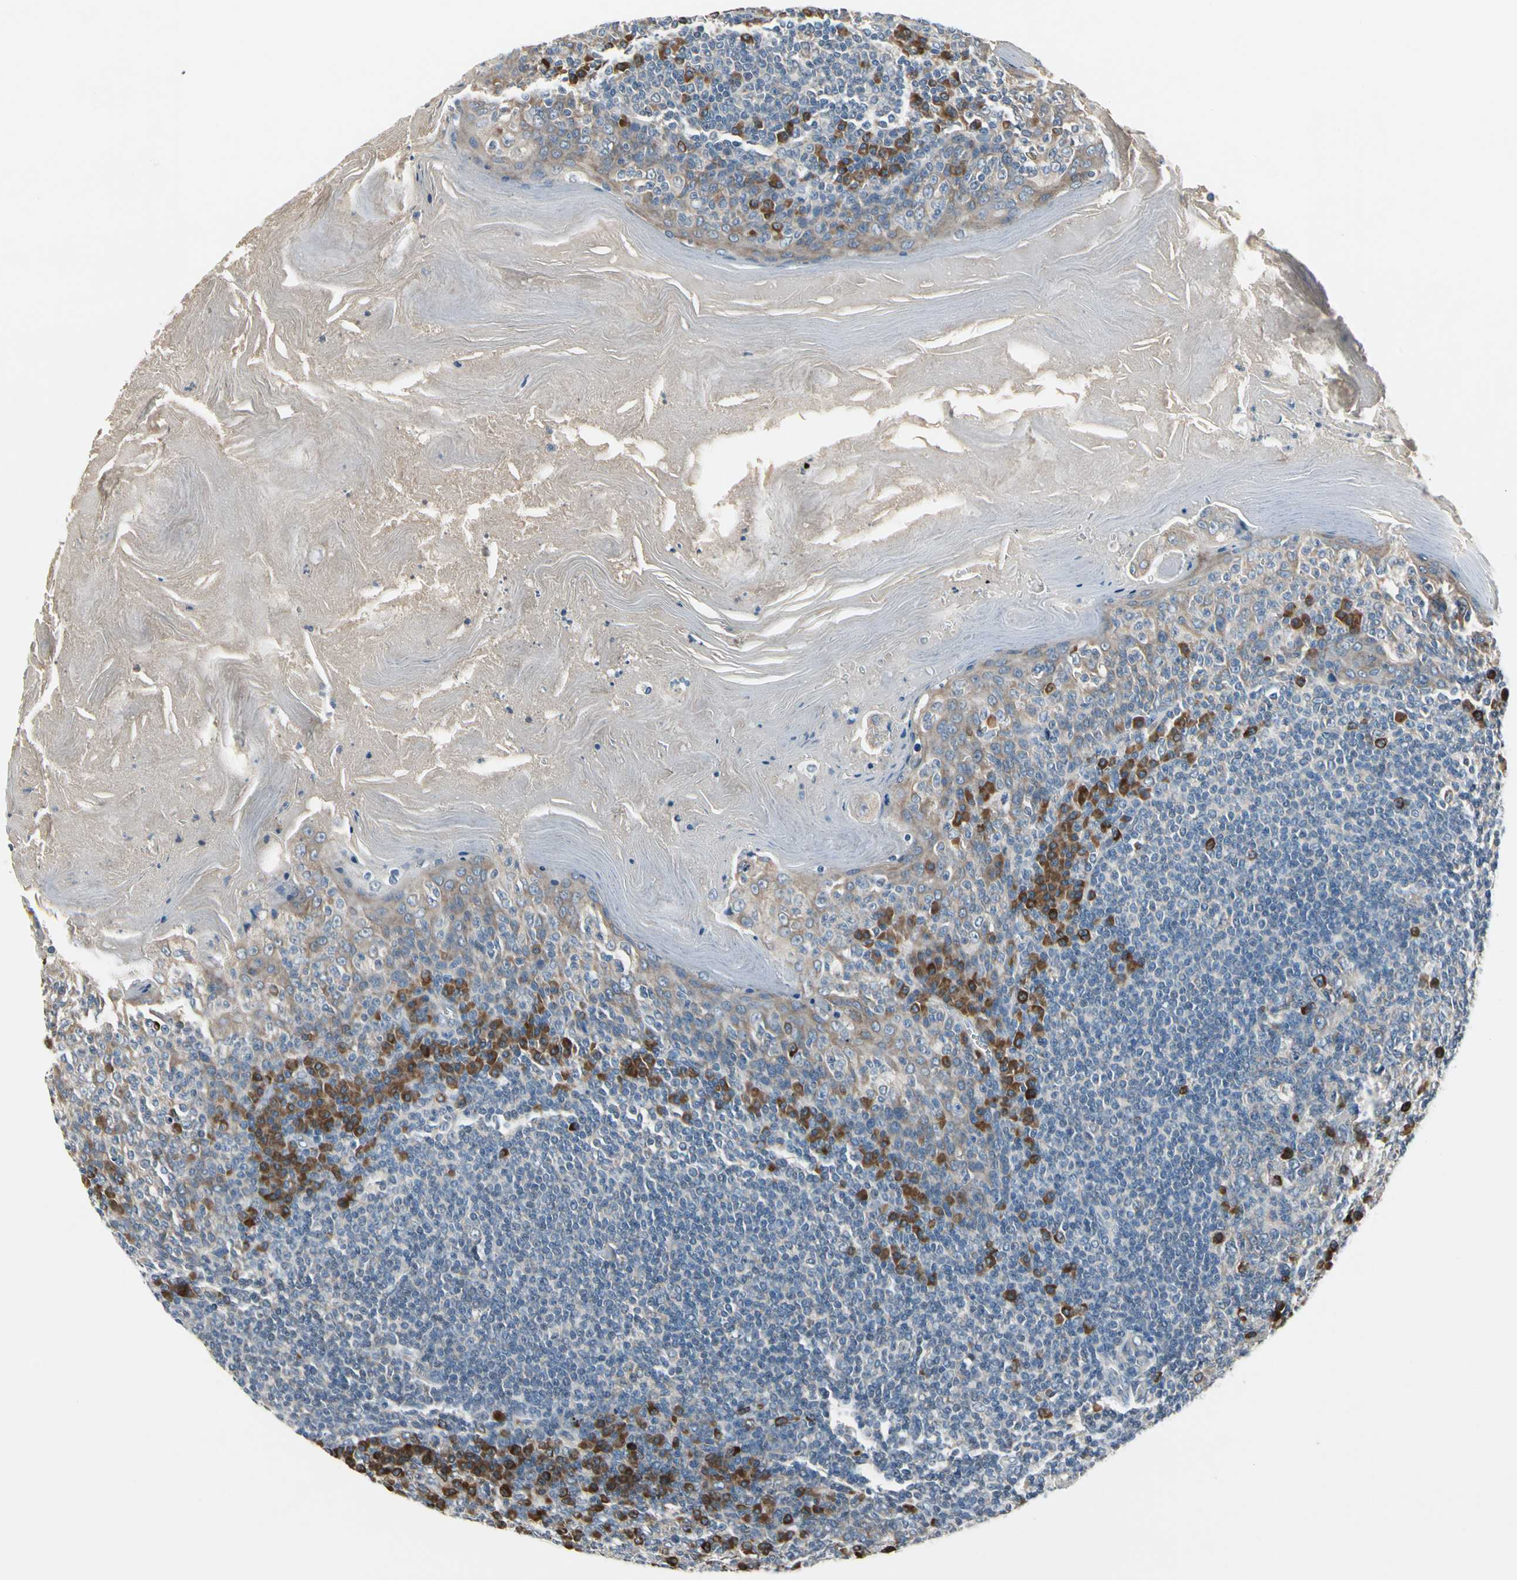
{"staining": {"intensity": "strong", "quantity": "<25%", "location": "cytoplasmic/membranous"}, "tissue": "tonsil", "cell_type": "Non-germinal center cells", "image_type": "normal", "snomed": [{"axis": "morphology", "description": "Normal tissue, NOS"}, {"axis": "topography", "description": "Tonsil"}], "caption": "Protein staining displays strong cytoplasmic/membranous positivity in approximately <25% of non-germinal center cells in benign tonsil.", "gene": "SELENOK", "patient": {"sex": "male", "age": 31}}